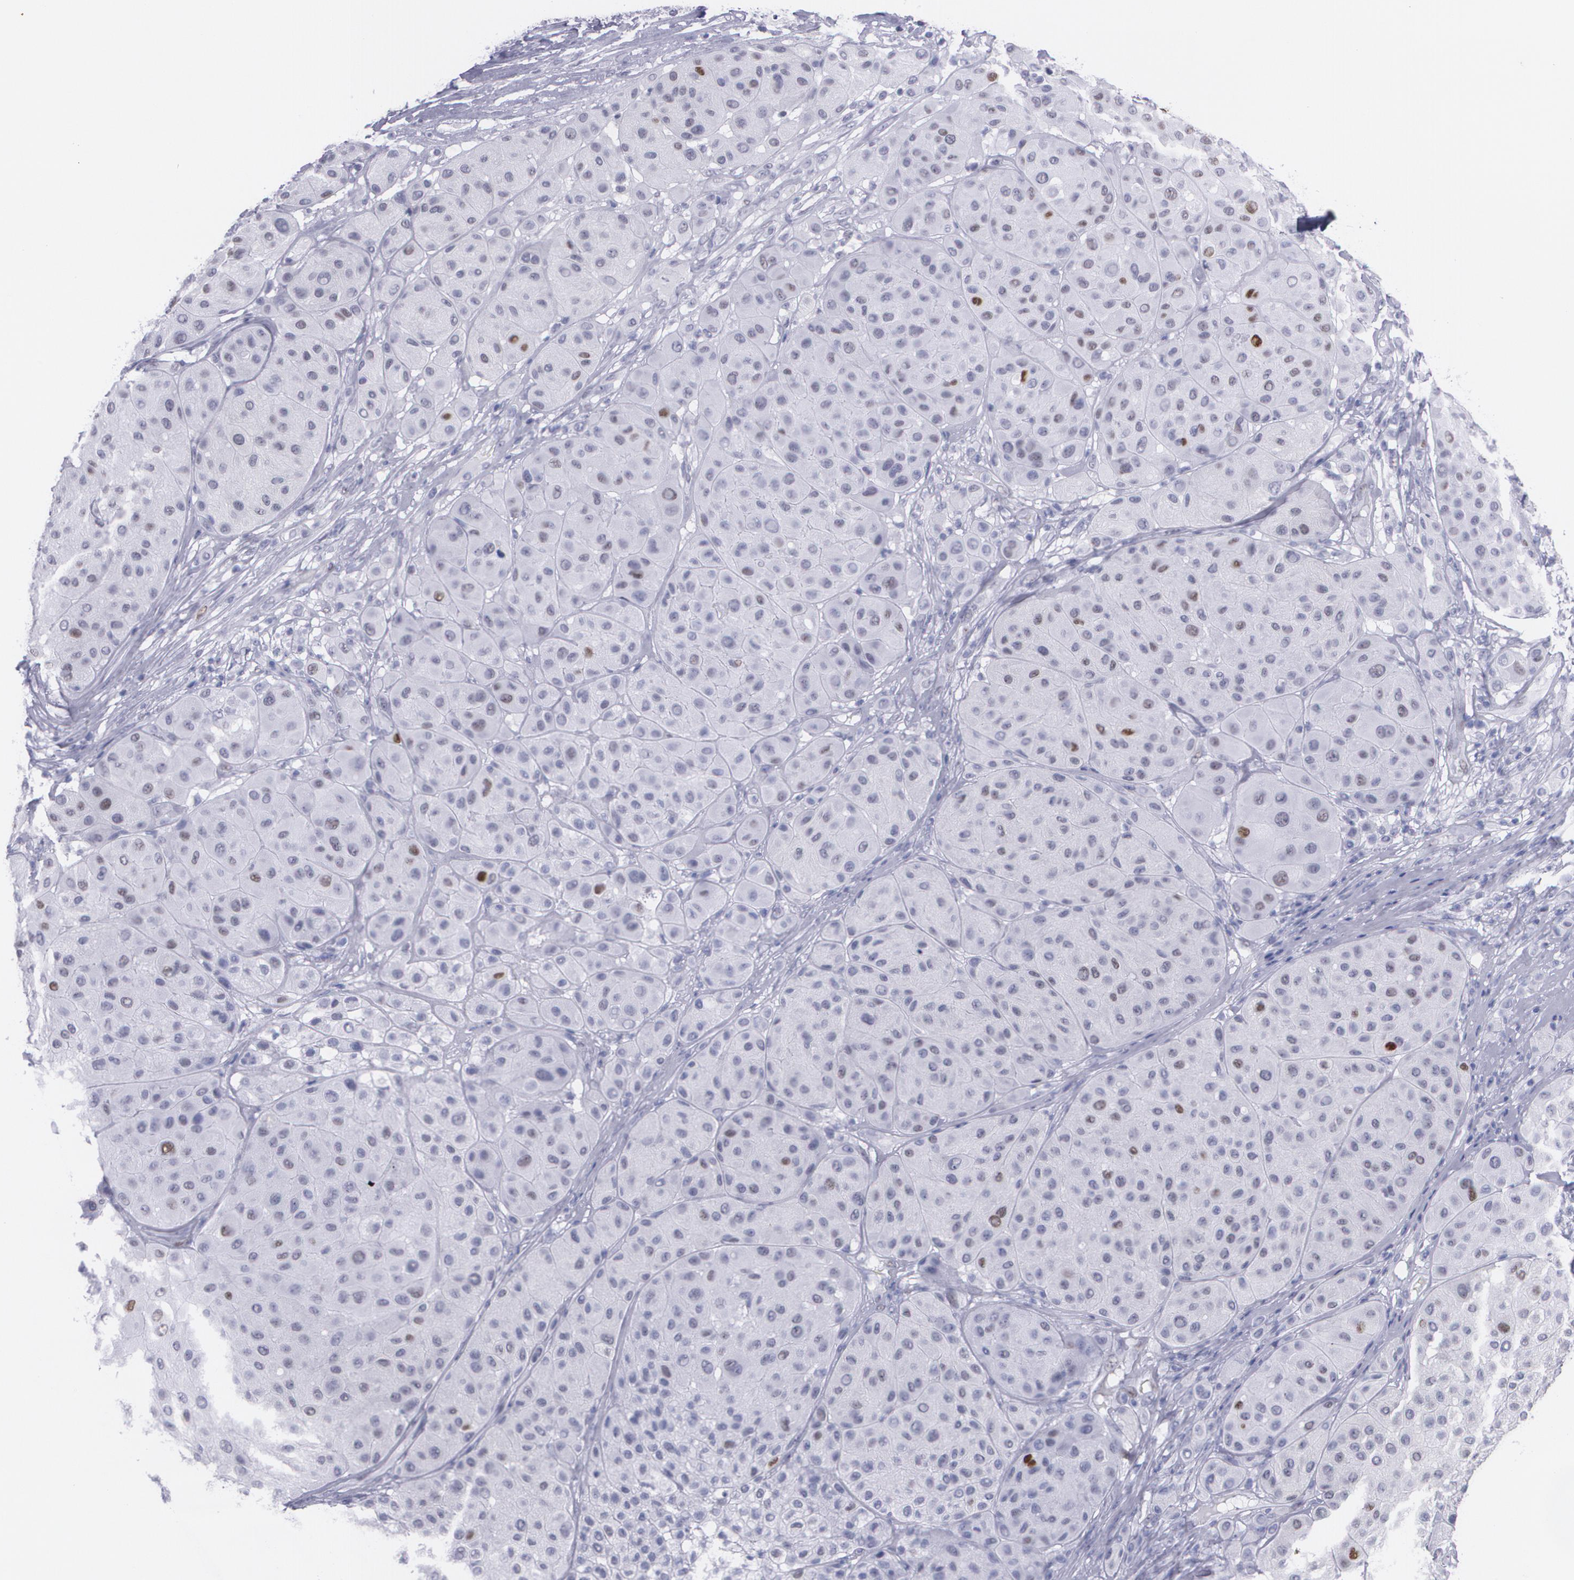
{"staining": {"intensity": "strong", "quantity": "<25%", "location": "nuclear"}, "tissue": "melanoma", "cell_type": "Tumor cells", "image_type": "cancer", "snomed": [{"axis": "morphology", "description": "Normal tissue, NOS"}, {"axis": "morphology", "description": "Malignant melanoma, Metastatic site"}, {"axis": "topography", "description": "Skin"}], "caption": "A photomicrograph showing strong nuclear positivity in approximately <25% of tumor cells in malignant melanoma (metastatic site), as visualized by brown immunohistochemical staining.", "gene": "TP53", "patient": {"sex": "male", "age": 41}}